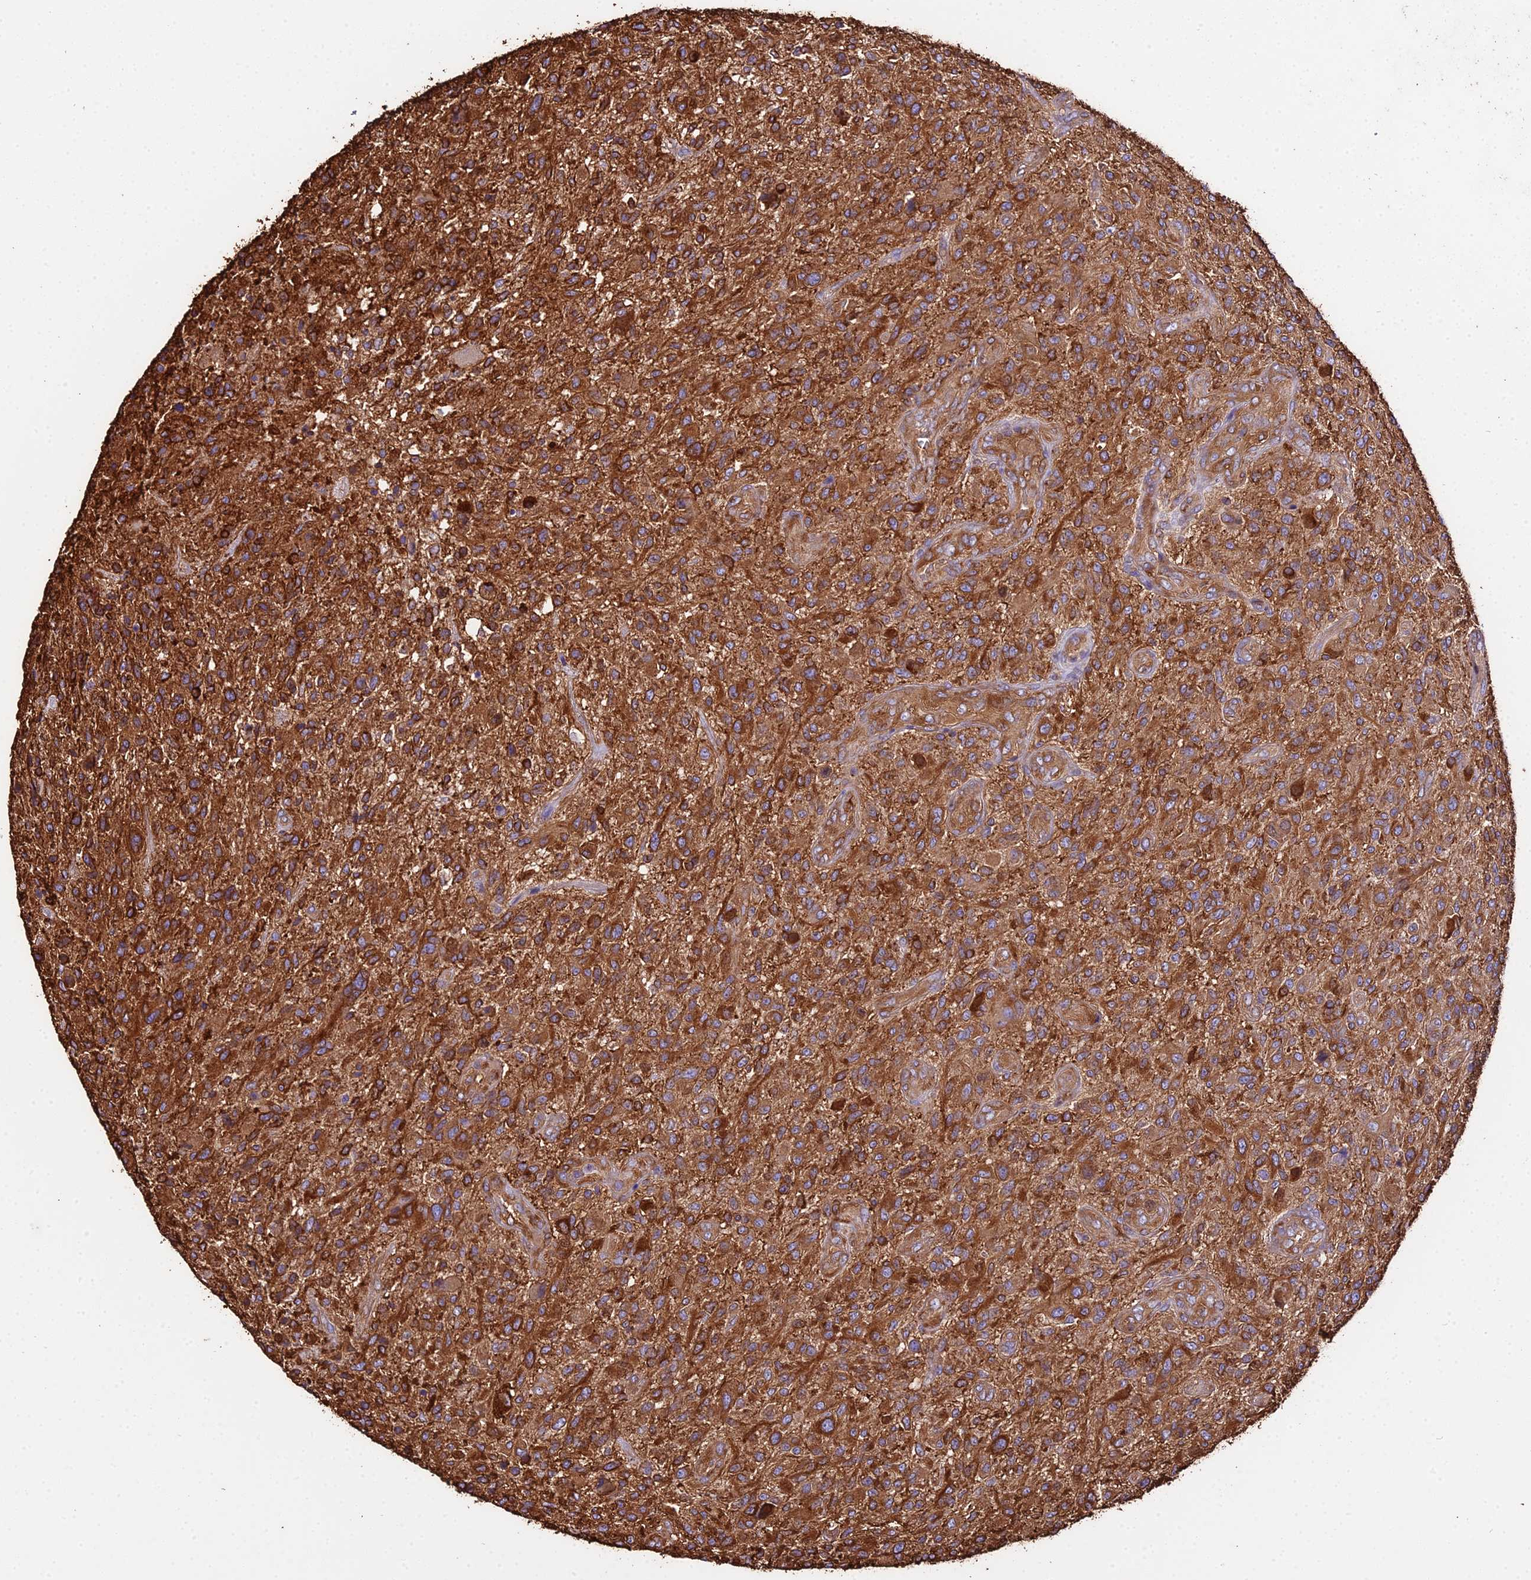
{"staining": {"intensity": "strong", "quantity": ">75%", "location": "cytoplasmic/membranous"}, "tissue": "glioma", "cell_type": "Tumor cells", "image_type": "cancer", "snomed": [{"axis": "morphology", "description": "Glioma, malignant, High grade"}, {"axis": "topography", "description": "Brain"}], "caption": "A histopathology image showing strong cytoplasmic/membranous staining in about >75% of tumor cells in glioma, as visualized by brown immunohistochemical staining.", "gene": "TUBA3D", "patient": {"sex": "male", "age": 47}}